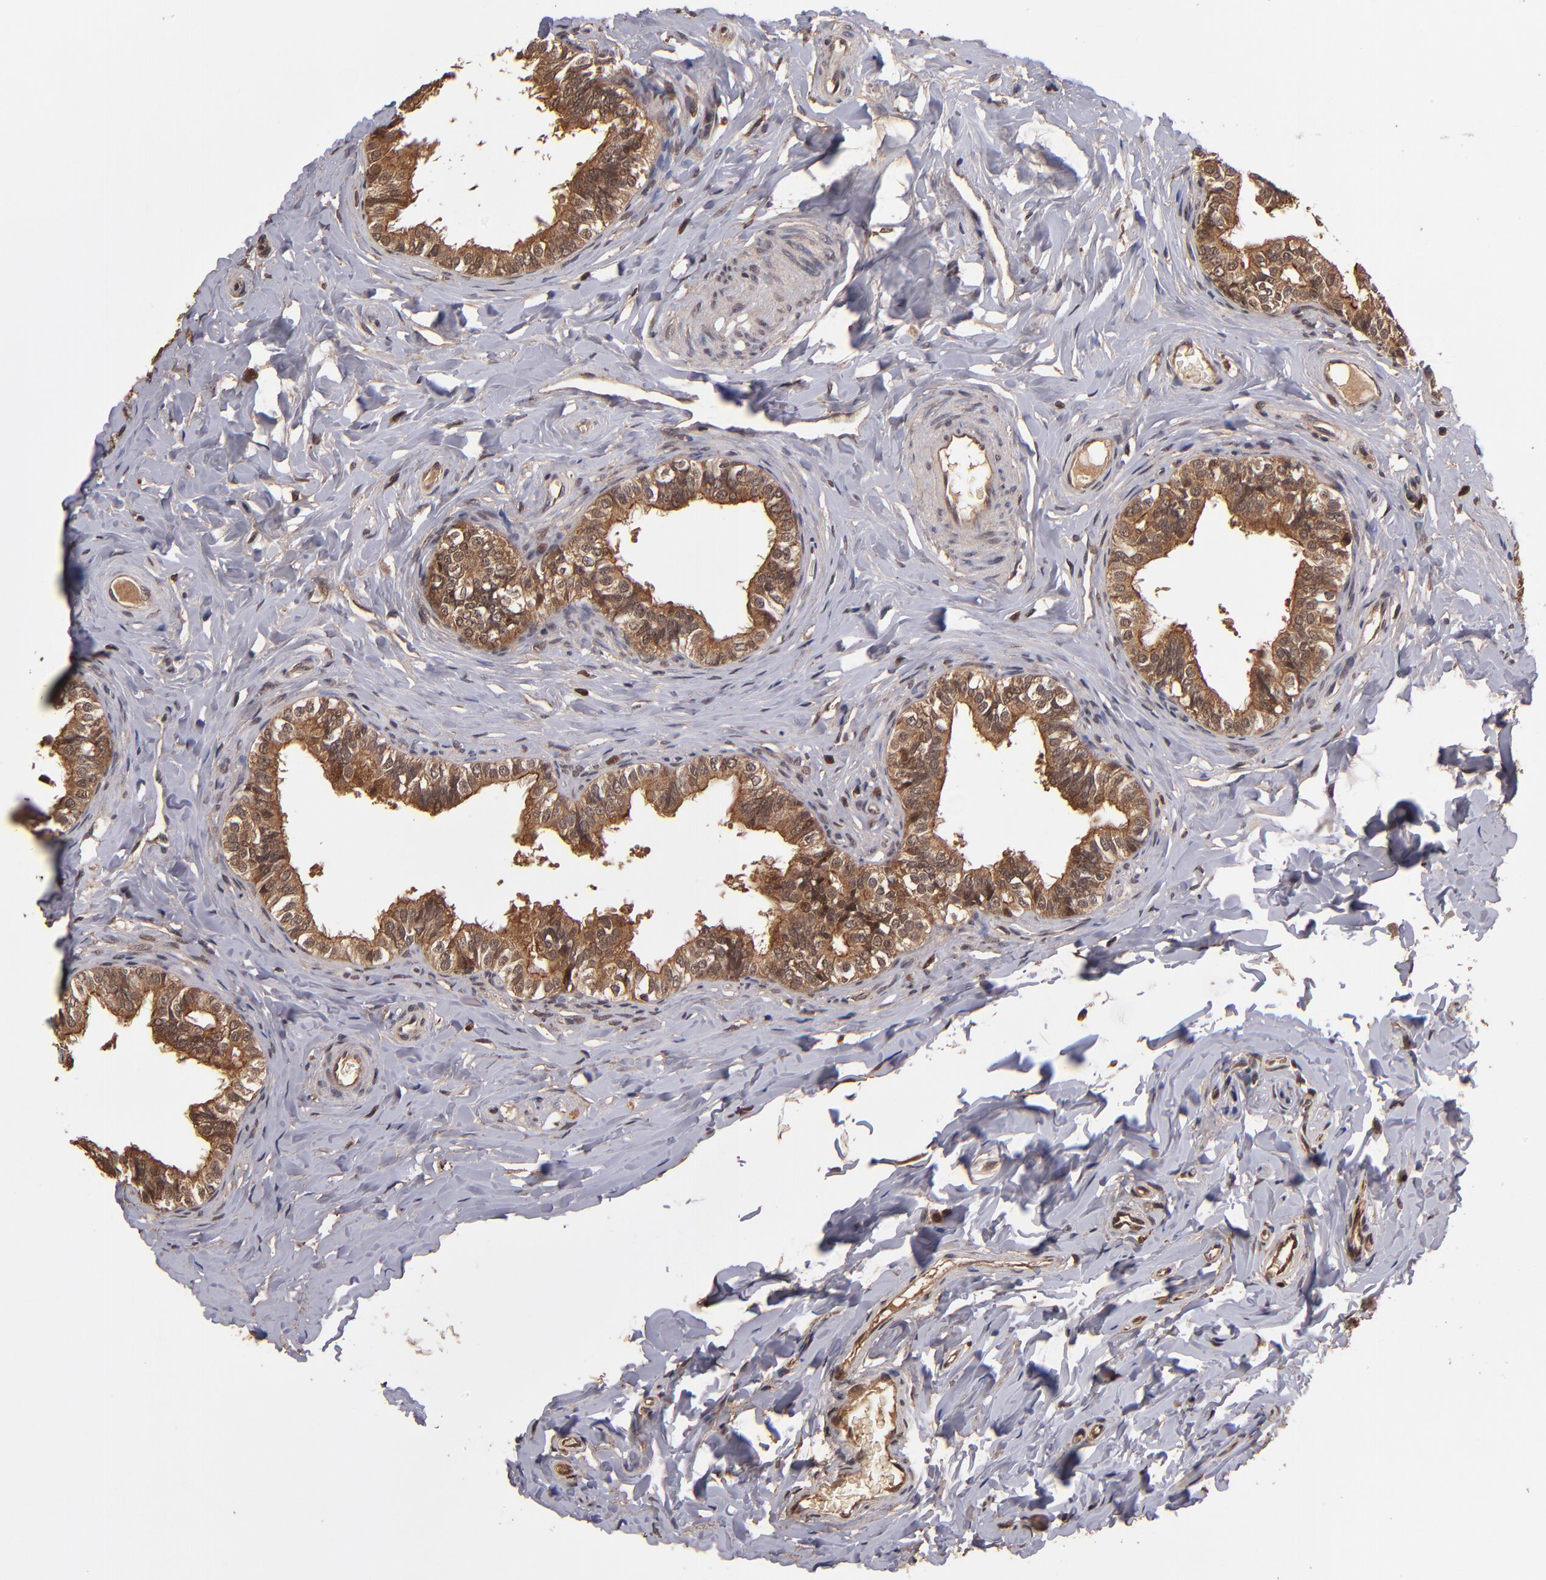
{"staining": {"intensity": "strong", "quantity": ">75%", "location": "cytoplasmic/membranous"}, "tissue": "epididymis", "cell_type": "Glandular cells", "image_type": "normal", "snomed": [{"axis": "morphology", "description": "Normal tissue, NOS"}, {"axis": "topography", "description": "Soft tissue"}, {"axis": "topography", "description": "Epididymis"}], "caption": "About >75% of glandular cells in unremarkable epididymis exhibit strong cytoplasmic/membranous protein staining as visualized by brown immunohistochemical staining.", "gene": "NFE2L2", "patient": {"sex": "male", "age": 26}}